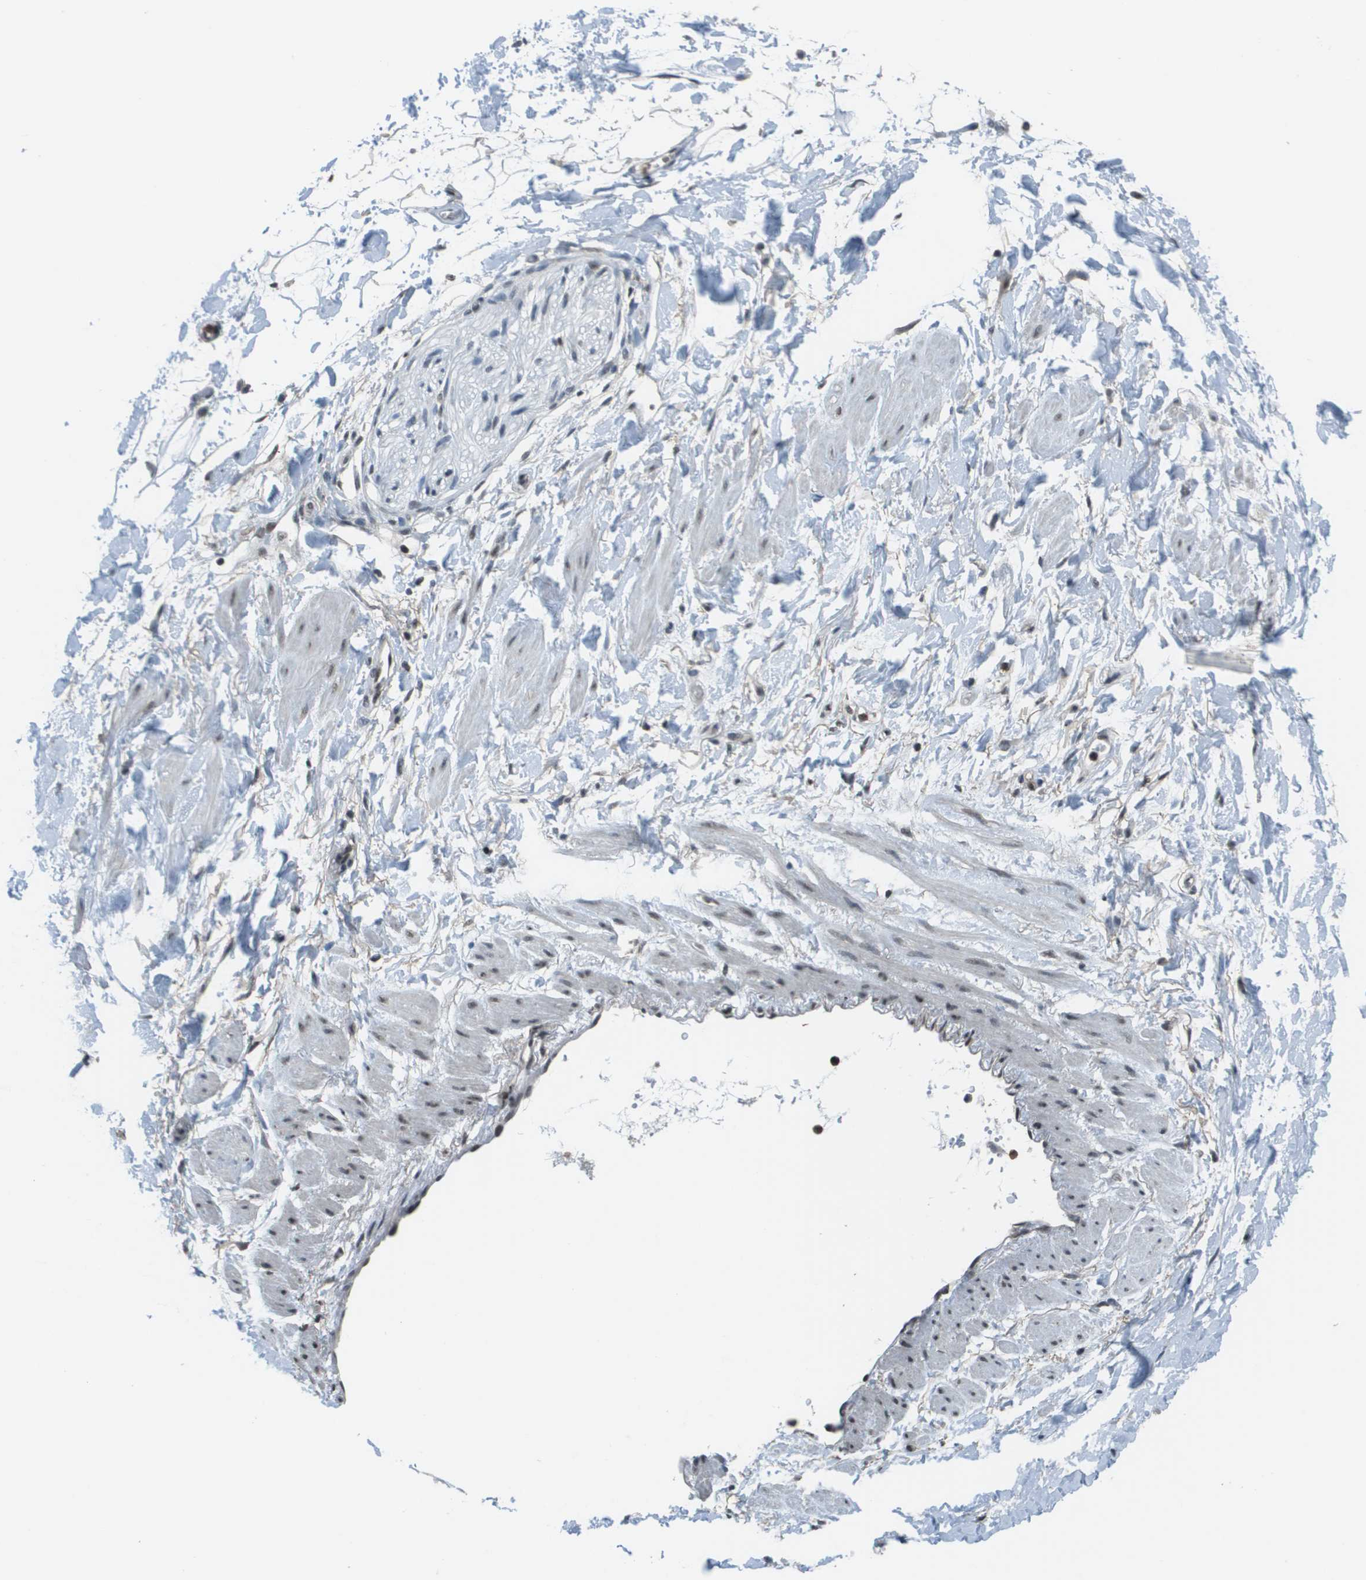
{"staining": {"intensity": "negative", "quantity": "none", "location": "none"}, "tissue": "adipose tissue", "cell_type": "Adipocytes", "image_type": "normal", "snomed": [{"axis": "morphology", "description": "Normal tissue, NOS"}, {"axis": "topography", "description": "Soft tissue"}], "caption": "High power microscopy image of an IHC micrograph of normal adipose tissue, revealing no significant expression in adipocytes. The staining is performed using DAB (3,3'-diaminobenzidine) brown chromogen with nuclei counter-stained in using hematoxylin.", "gene": "DEPDC1", "patient": {"sex": "male", "age": 72}}